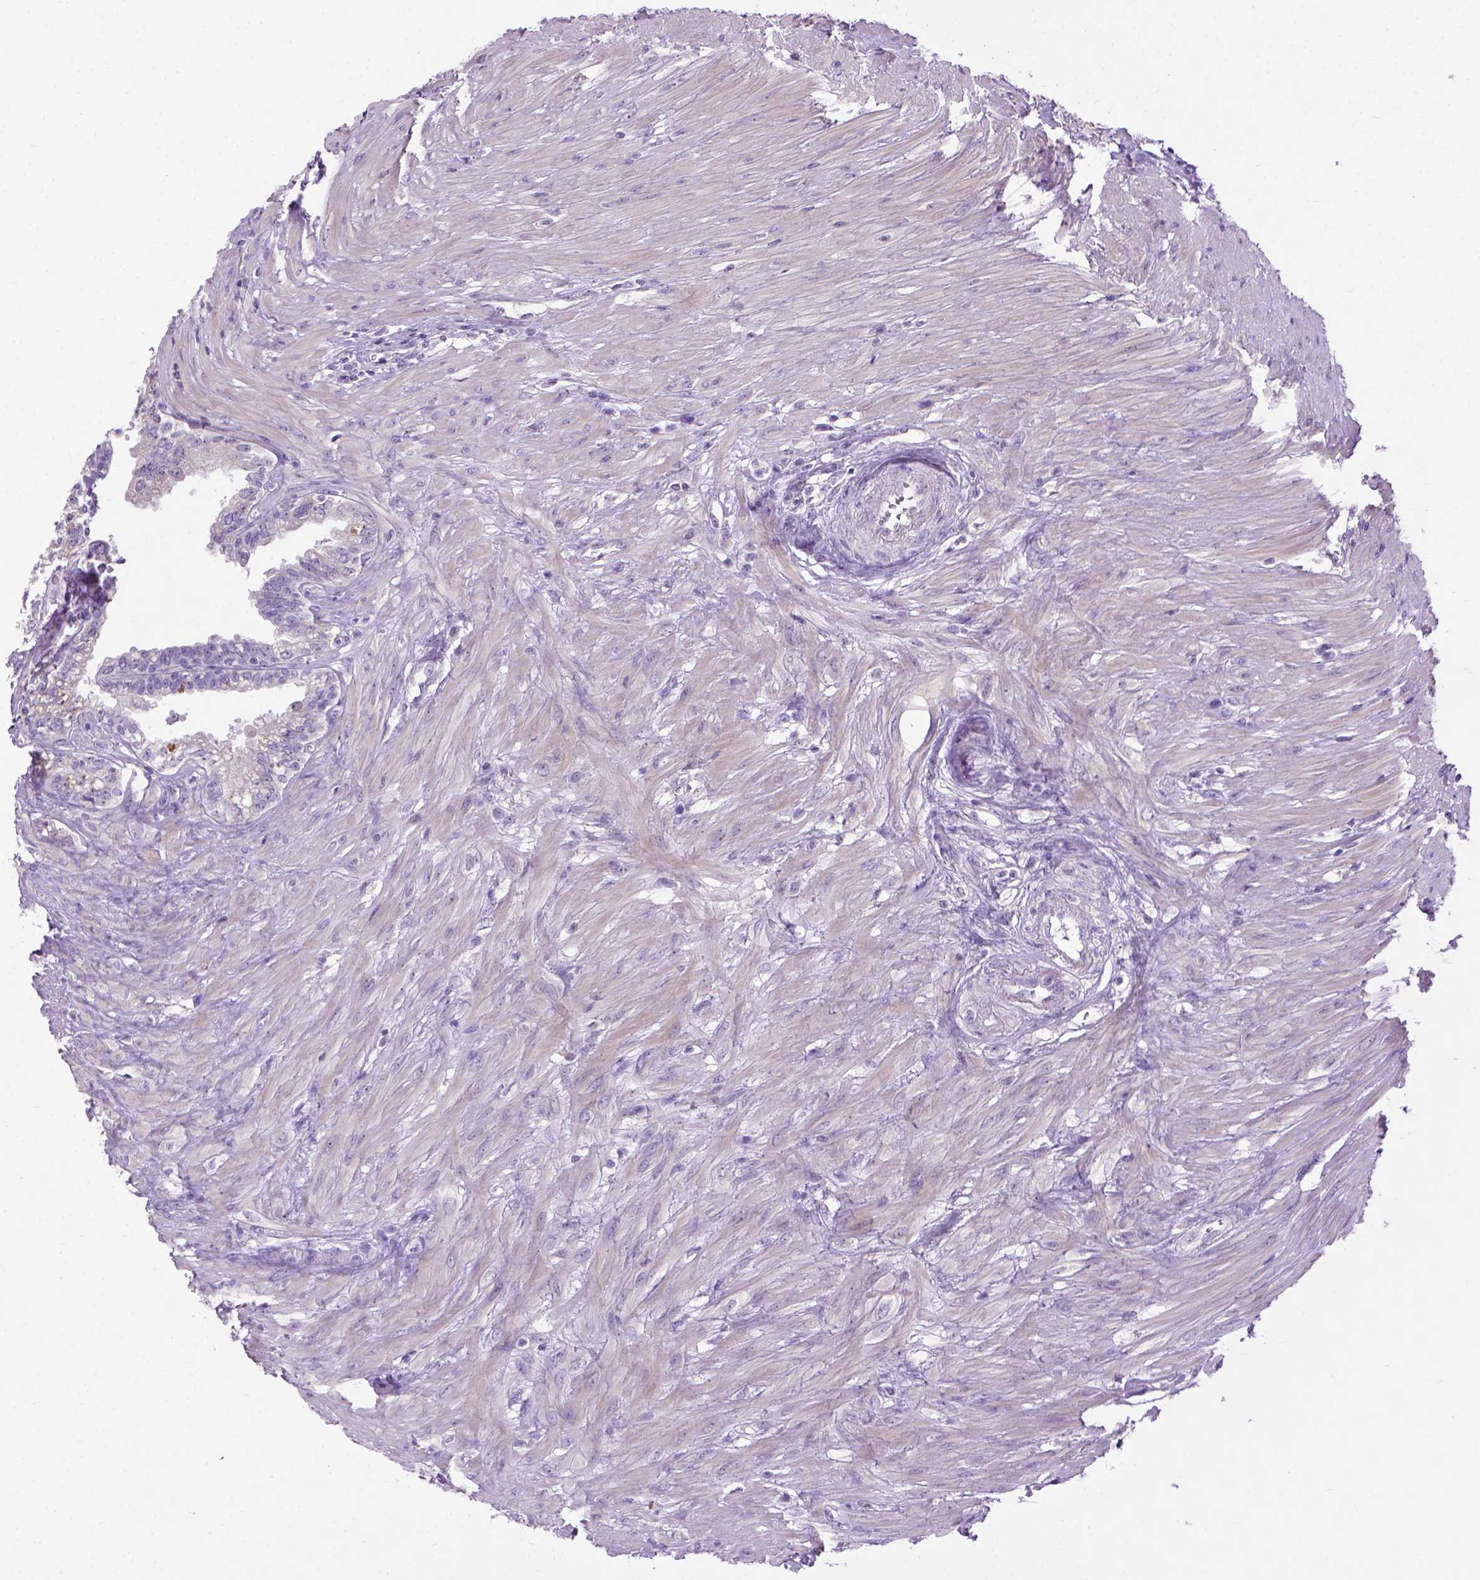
{"staining": {"intensity": "negative", "quantity": "none", "location": "none"}, "tissue": "seminal vesicle", "cell_type": "Glandular cells", "image_type": "normal", "snomed": [{"axis": "morphology", "description": "Normal tissue, NOS"}, {"axis": "morphology", "description": "Urothelial carcinoma, NOS"}, {"axis": "topography", "description": "Urinary bladder"}, {"axis": "topography", "description": "Seminal veicle"}], "caption": "IHC histopathology image of normal seminal vesicle: seminal vesicle stained with DAB (3,3'-diaminobenzidine) displays no significant protein expression in glandular cells.", "gene": "UTP4", "patient": {"sex": "male", "age": 76}}